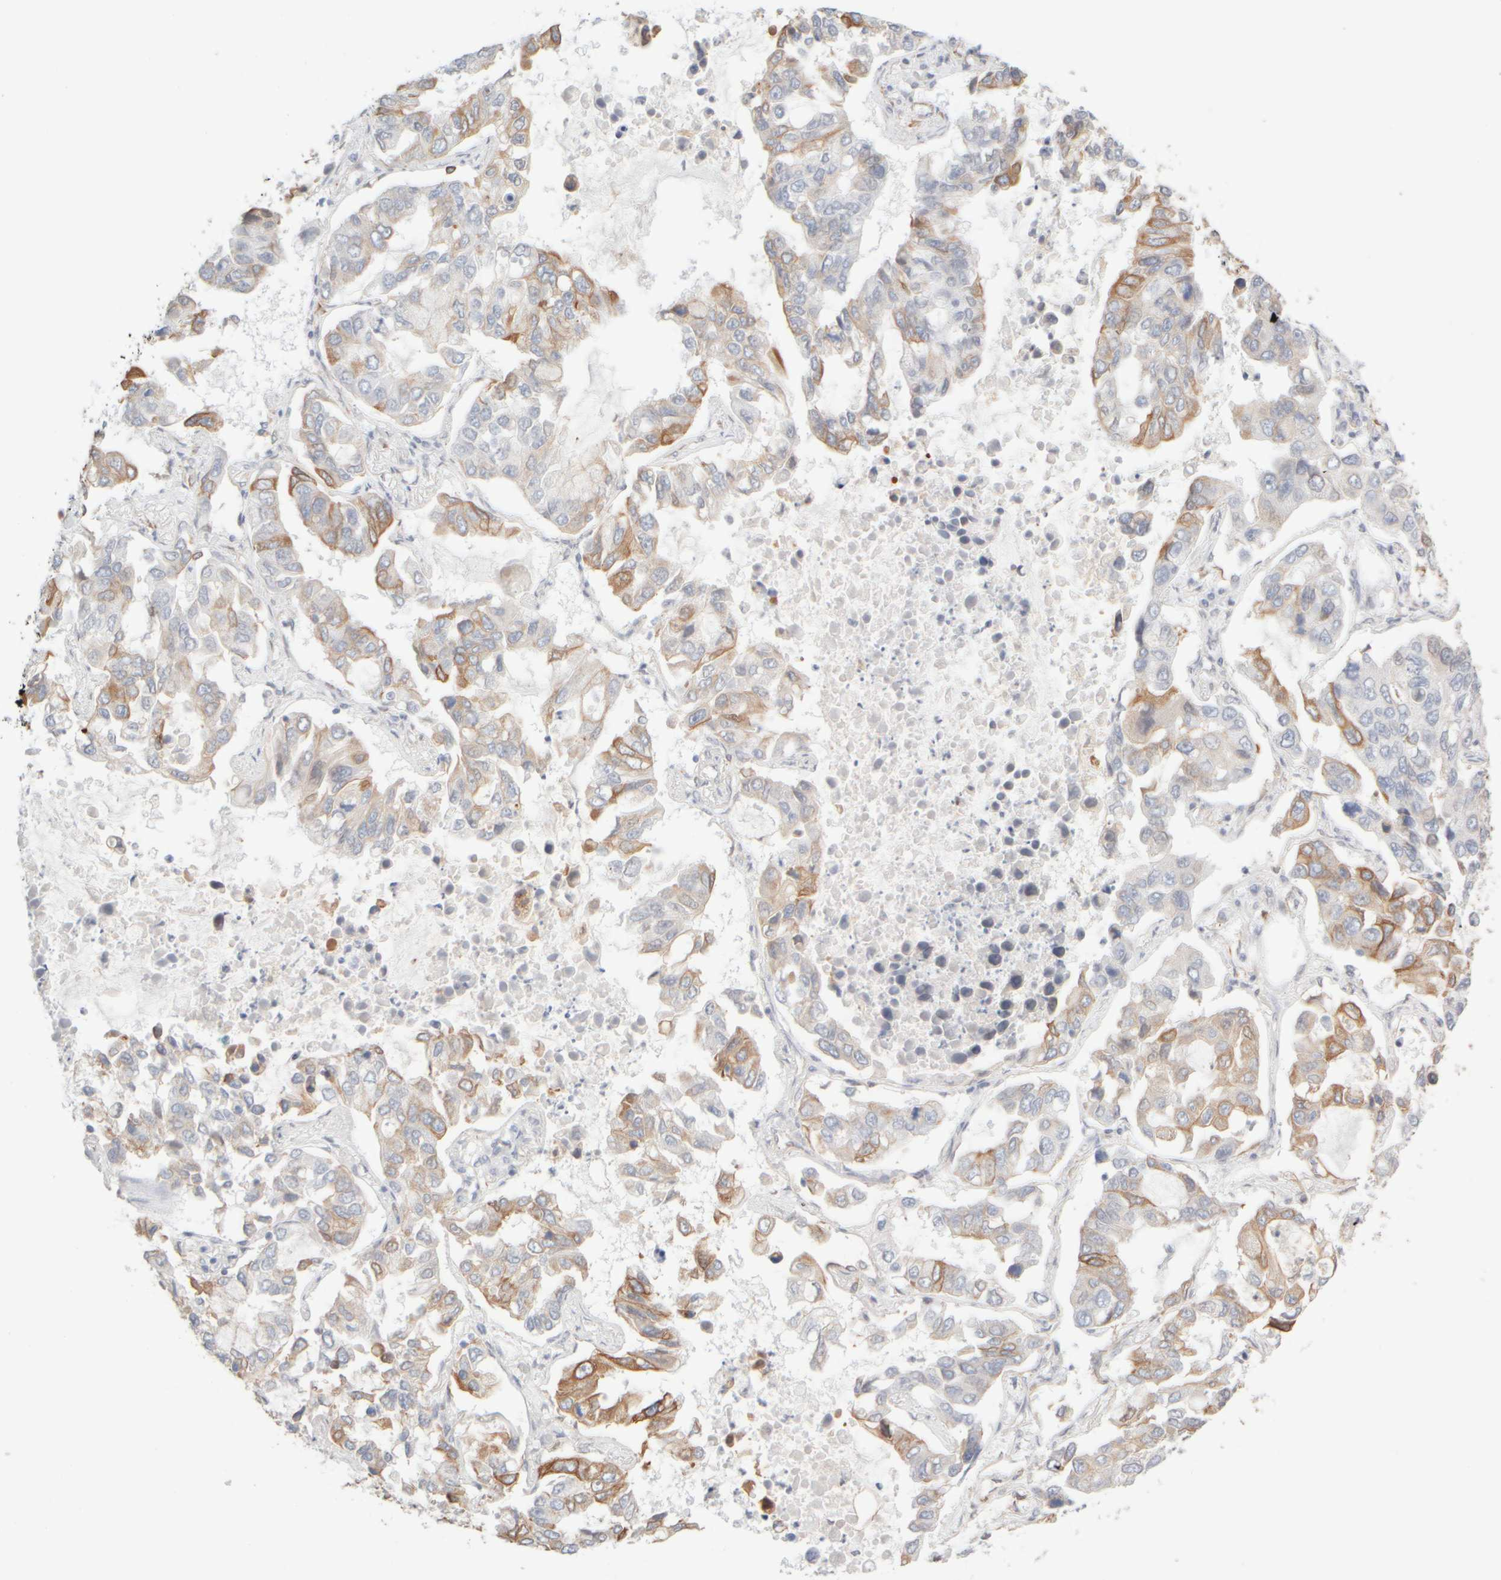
{"staining": {"intensity": "moderate", "quantity": "<25%", "location": "cytoplasmic/membranous"}, "tissue": "lung cancer", "cell_type": "Tumor cells", "image_type": "cancer", "snomed": [{"axis": "morphology", "description": "Adenocarcinoma, NOS"}, {"axis": "topography", "description": "Lung"}], "caption": "The image demonstrates immunohistochemical staining of adenocarcinoma (lung). There is moderate cytoplasmic/membranous expression is present in about <25% of tumor cells. Nuclei are stained in blue.", "gene": "KRT15", "patient": {"sex": "male", "age": 64}}